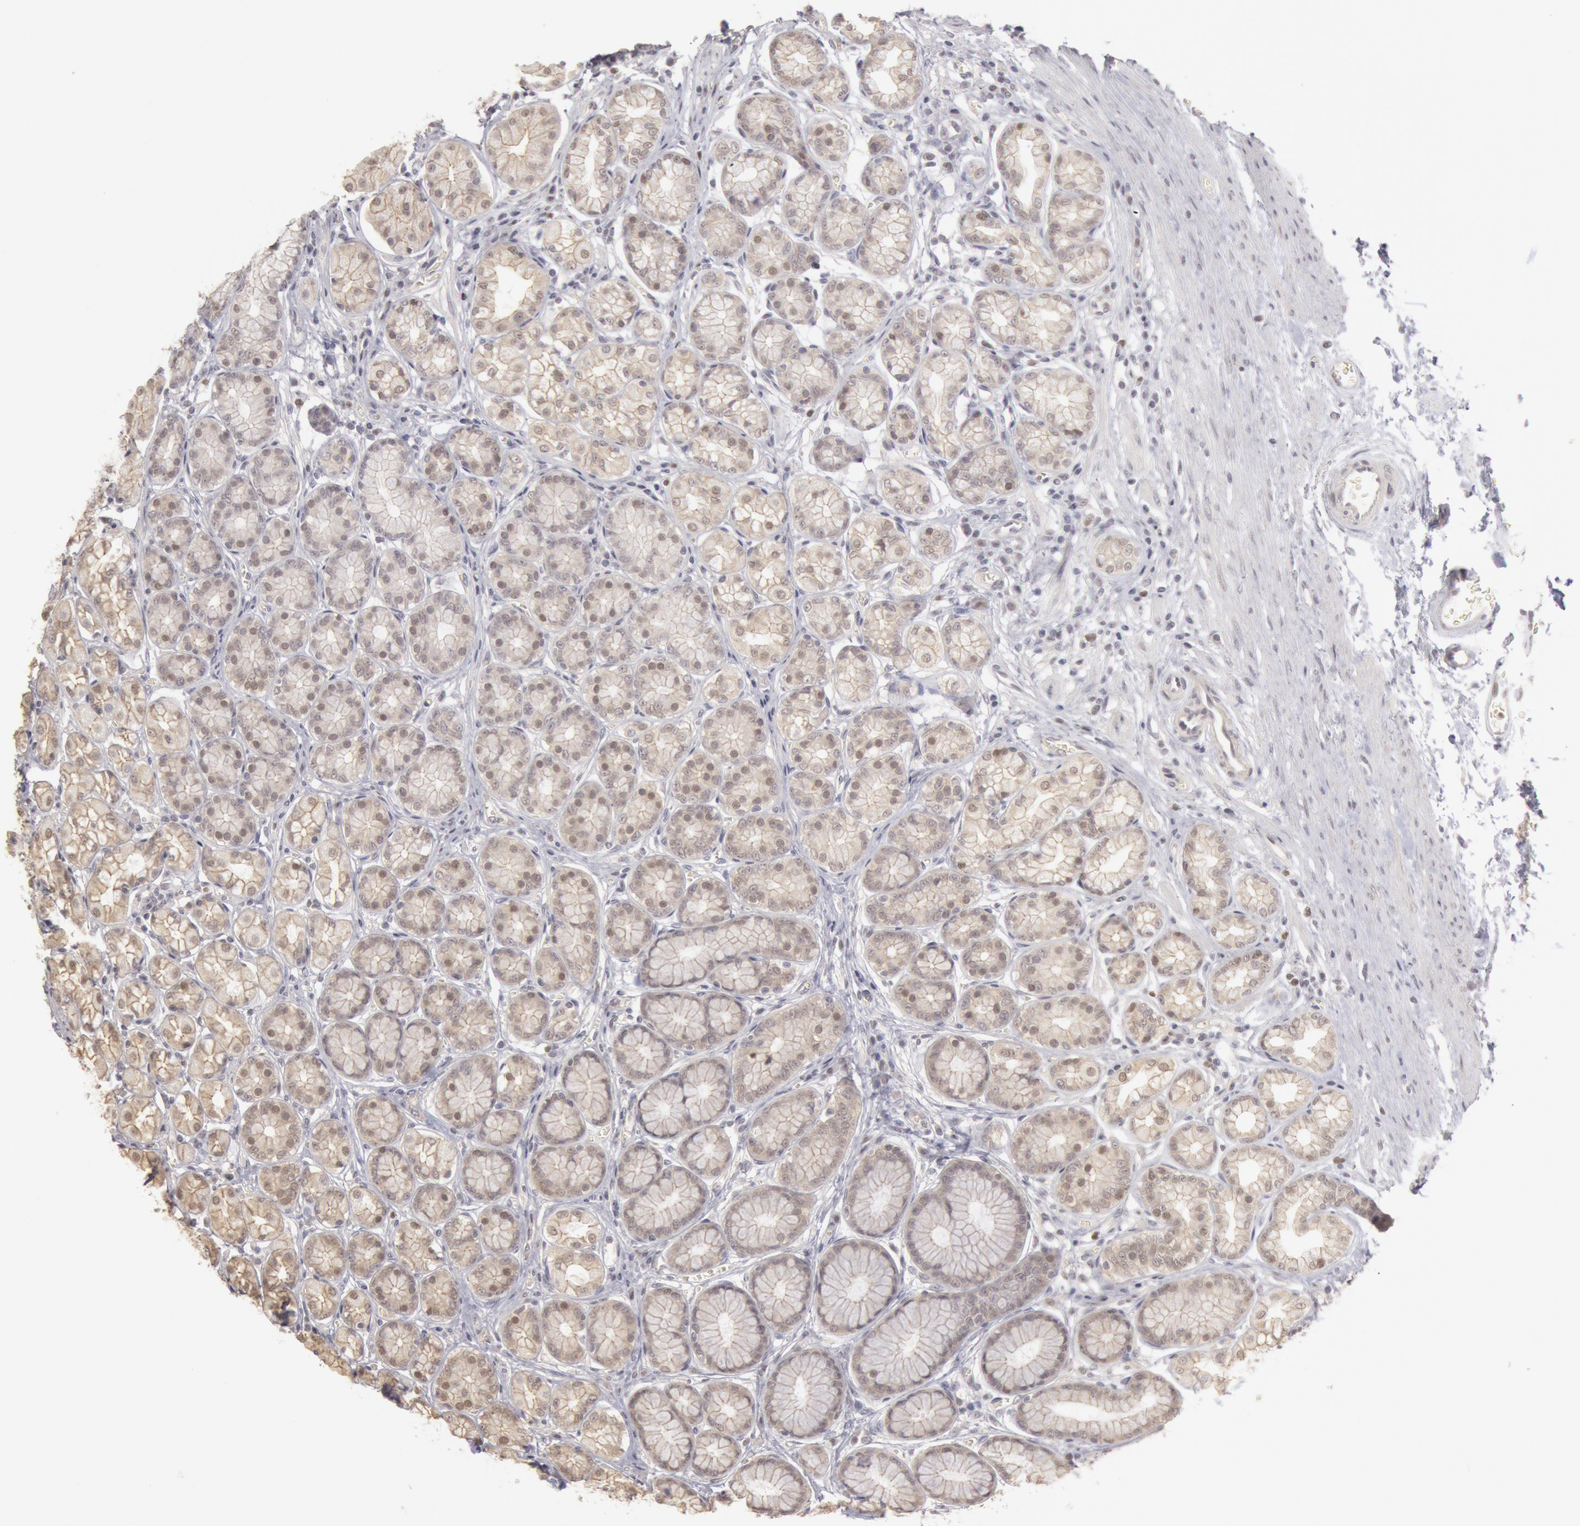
{"staining": {"intensity": "negative", "quantity": "none", "location": "none"}, "tissue": "stomach", "cell_type": "Glandular cells", "image_type": "normal", "snomed": [{"axis": "morphology", "description": "Normal tissue, NOS"}, {"axis": "topography", "description": "Stomach"}, {"axis": "topography", "description": "Stomach, lower"}], "caption": "Image shows no protein positivity in glandular cells of normal stomach.", "gene": "RIMBP3B", "patient": {"sex": "male", "age": 76}}